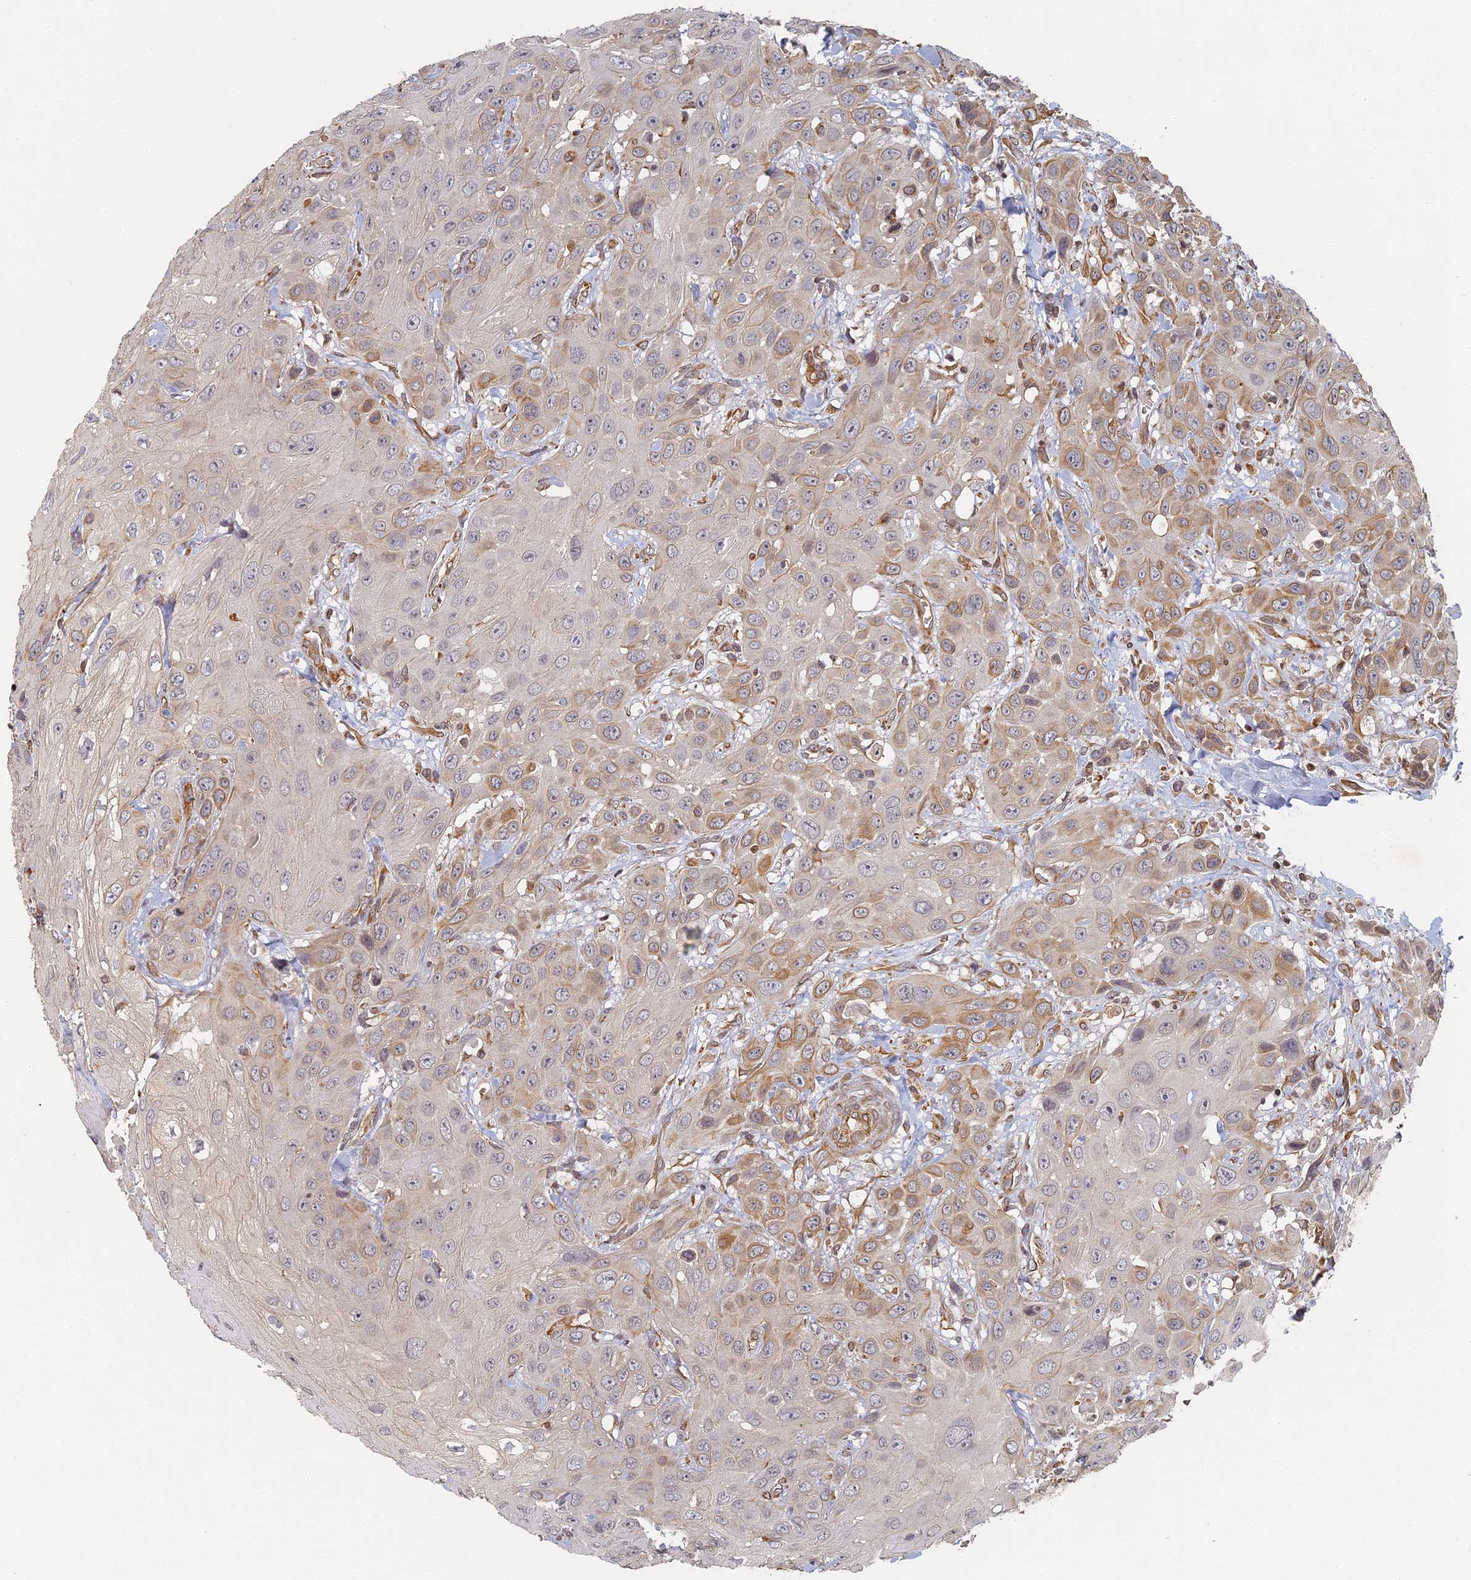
{"staining": {"intensity": "moderate", "quantity": "<25%", "location": "cytoplasmic/membranous"}, "tissue": "head and neck cancer", "cell_type": "Tumor cells", "image_type": "cancer", "snomed": [{"axis": "morphology", "description": "Squamous cell carcinoma, NOS"}, {"axis": "topography", "description": "Head-Neck"}], "caption": "Human head and neck cancer (squamous cell carcinoma) stained with a protein marker displays moderate staining in tumor cells.", "gene": "ABCB10", "patient": {"sex": "male", "age": 81}}